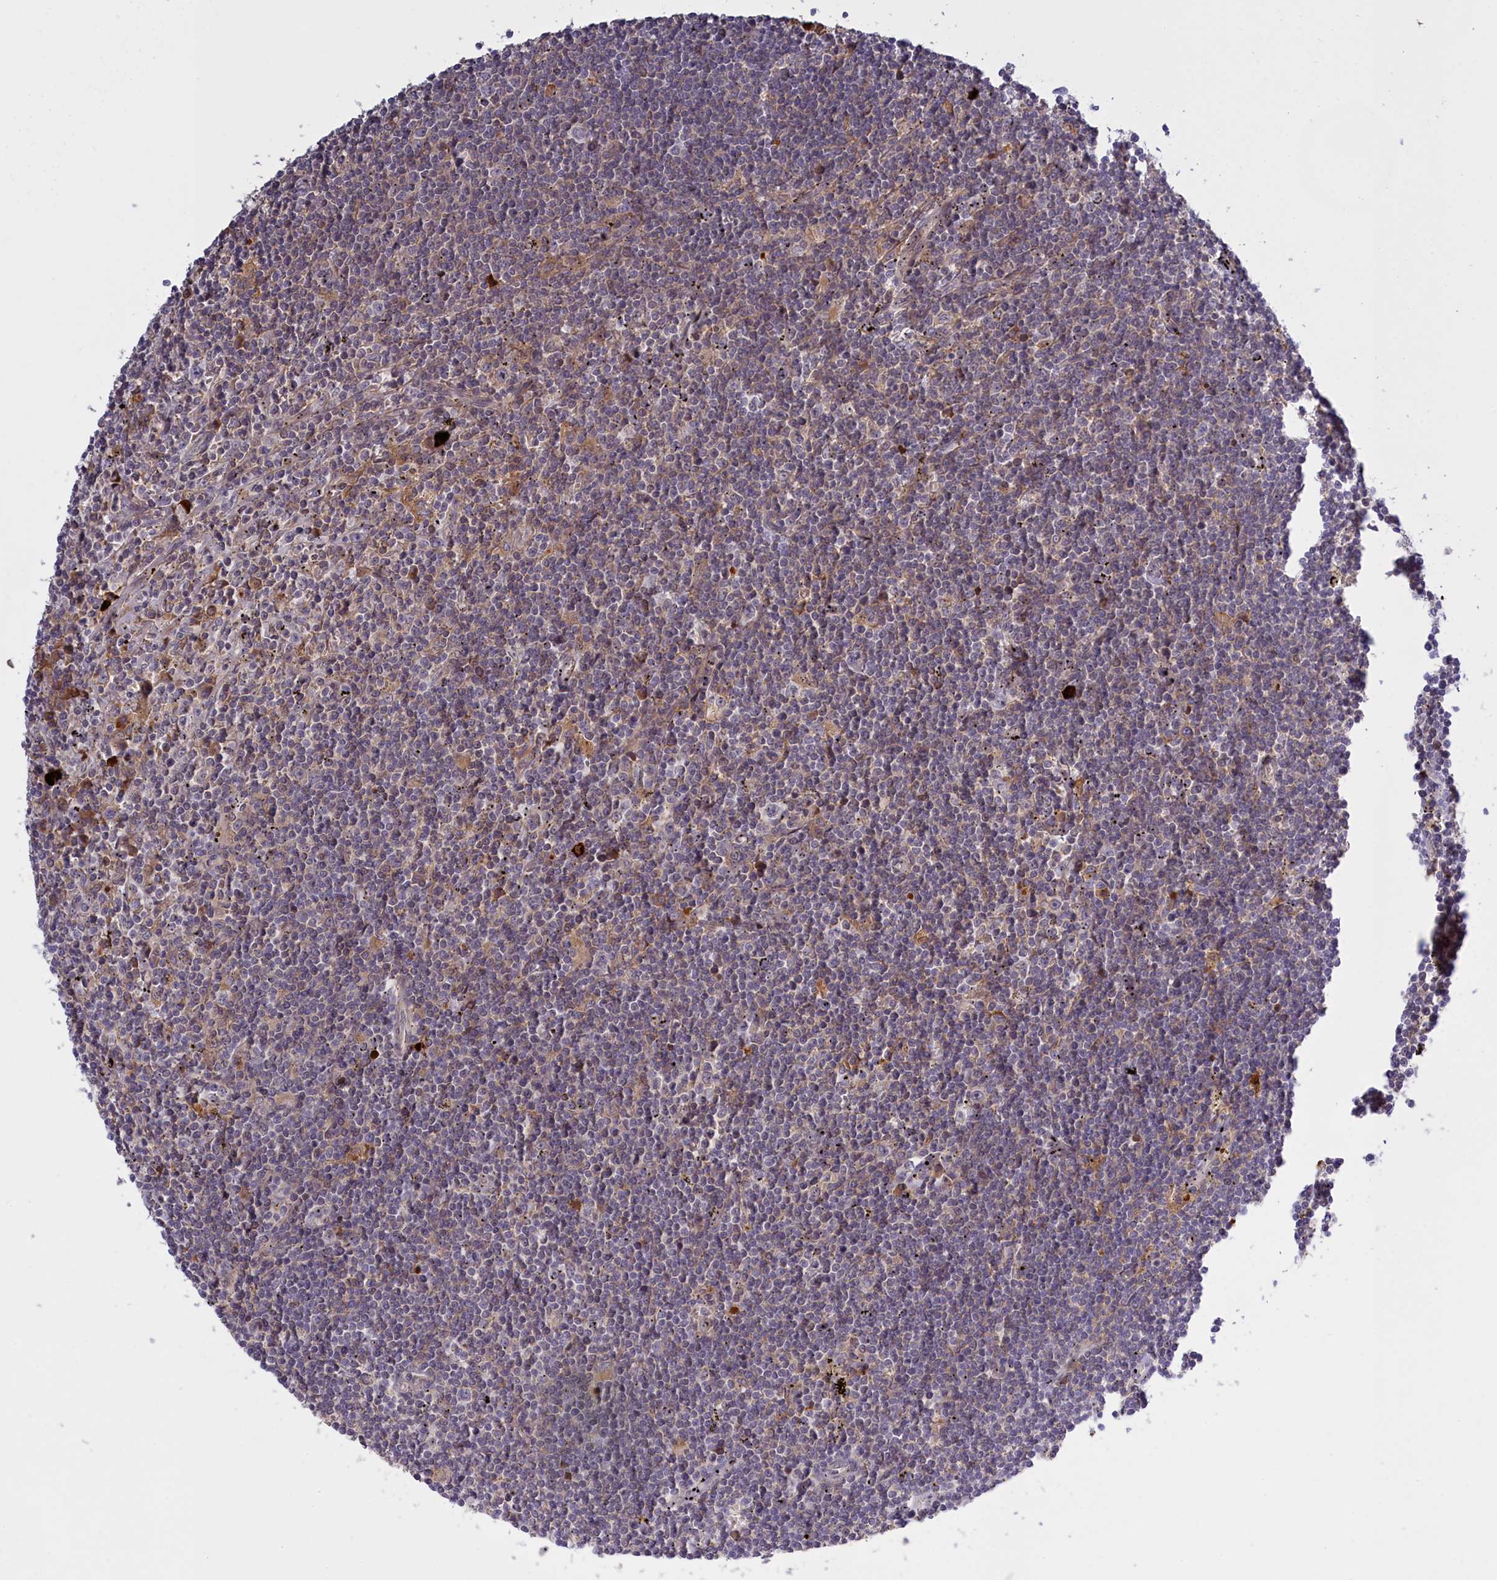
{"staining": {"intensity": "negative", "quantity": "none", "location": "none"}, "tissue": "lymphoma", "cell_type": "Tumor cells", "image_type": "cancer", "snomed": [{"axis": "morphology", "description": "Malignant lymphoma, non-Hodgkin's type, Low grade"}, {"axis": "topography", "description": "Spleen"}], "caption": "The histopathology image reveals no significant staining in tumor cells of low-grade malignant lymphoma, non-Hodgkin's type.", "gene": "RRAD", "patient": {"sex": "male", "age": 76}}